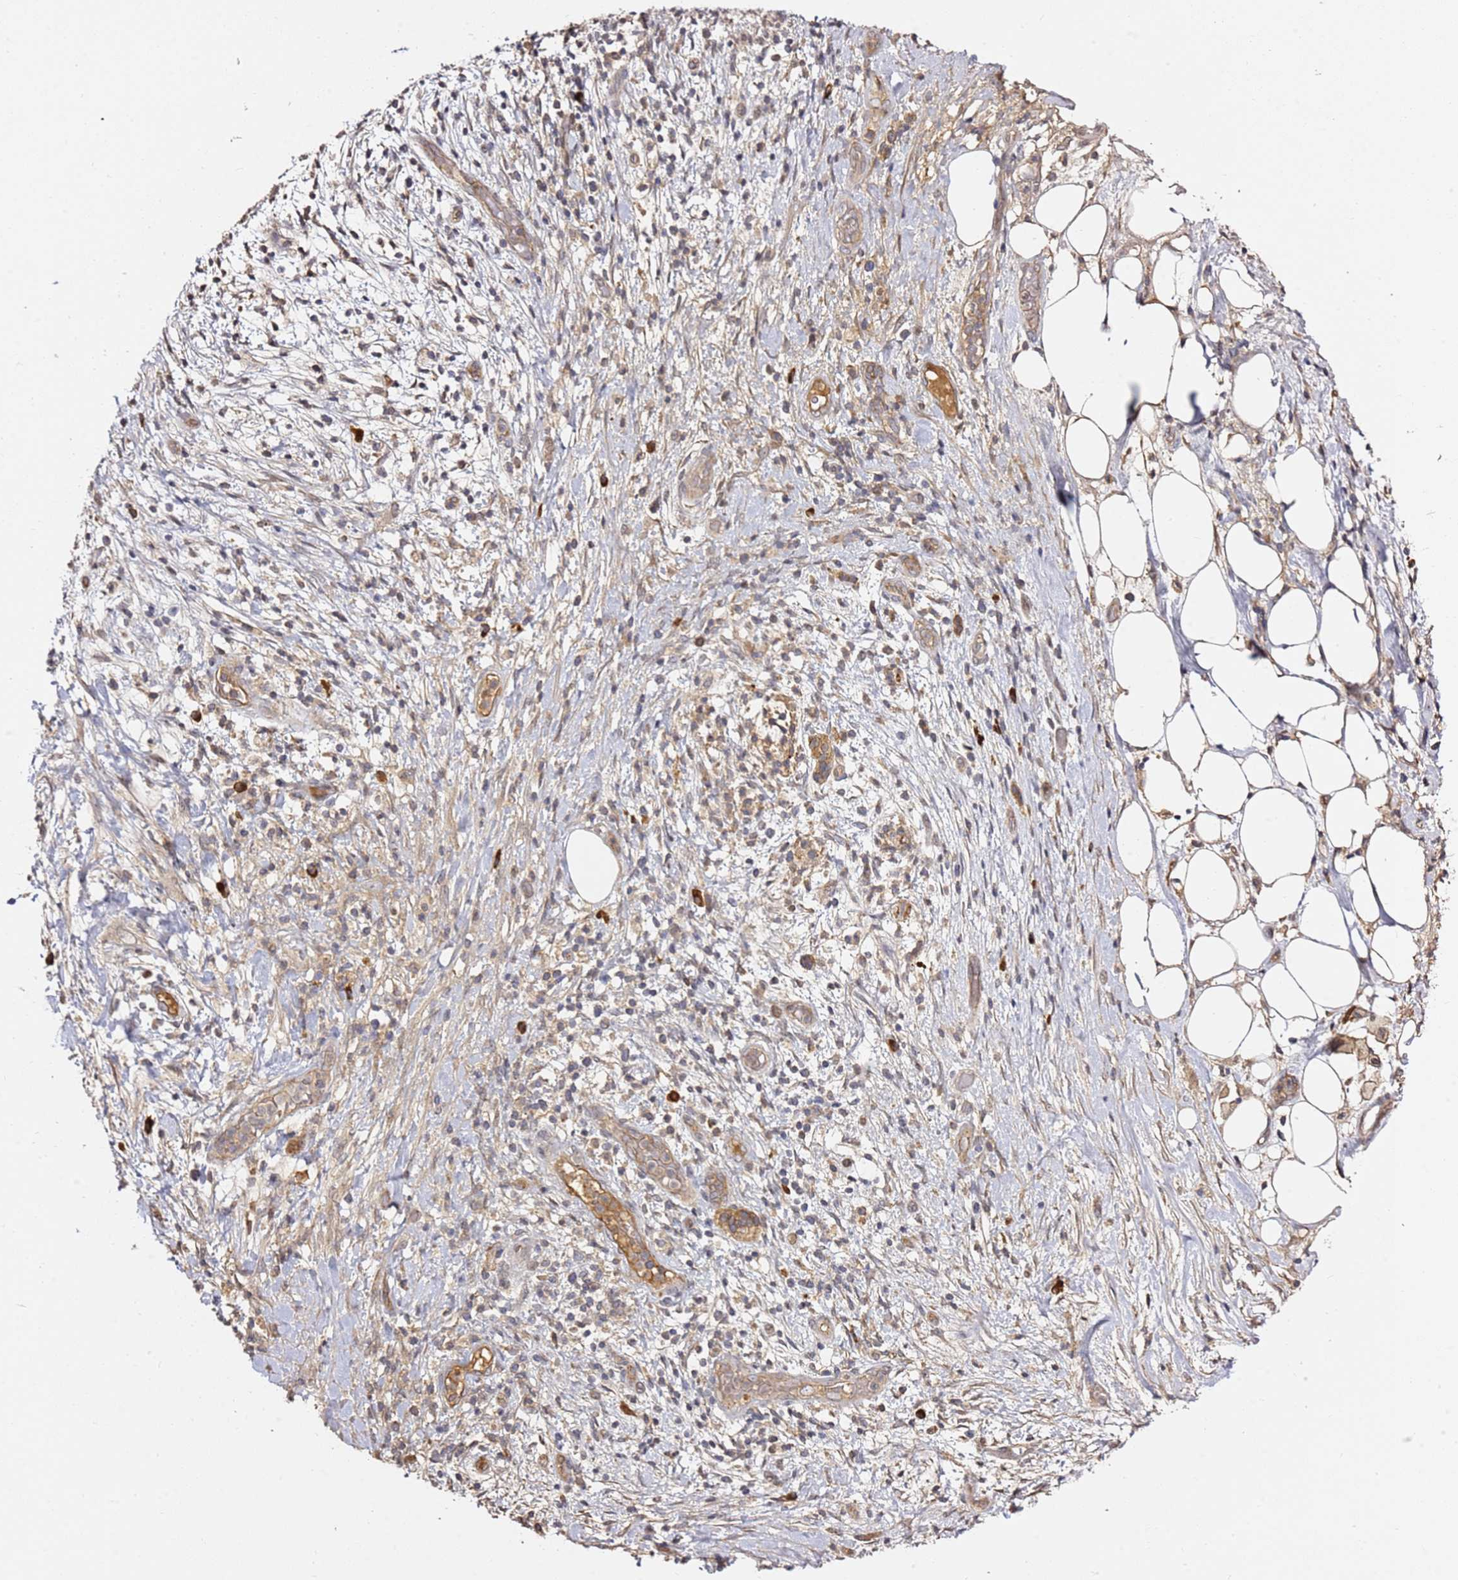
{"staining": {"intensity": "moderate", "quantity": ">75%", "location": "cytoplasmic/membranous"}, "tissue": "pancreatic cancer", "cell_type": "Tumor cells", "image_type": "cancer", "snomed": [{"axis": "morphology", "description": "Adenocarcinoma, NOS"}, {"axis": "topography", "description": "Pancreas"}], "caption": "Immunohistochemical staining of adenocarcinoma (pancreatic) demonstrates medium levels of moderate cytoplasmic/membranous expression in approximately >75% of tumor cells.", "gene": "OSBPL2", "patient": {"sex": "female", "age": 61}}